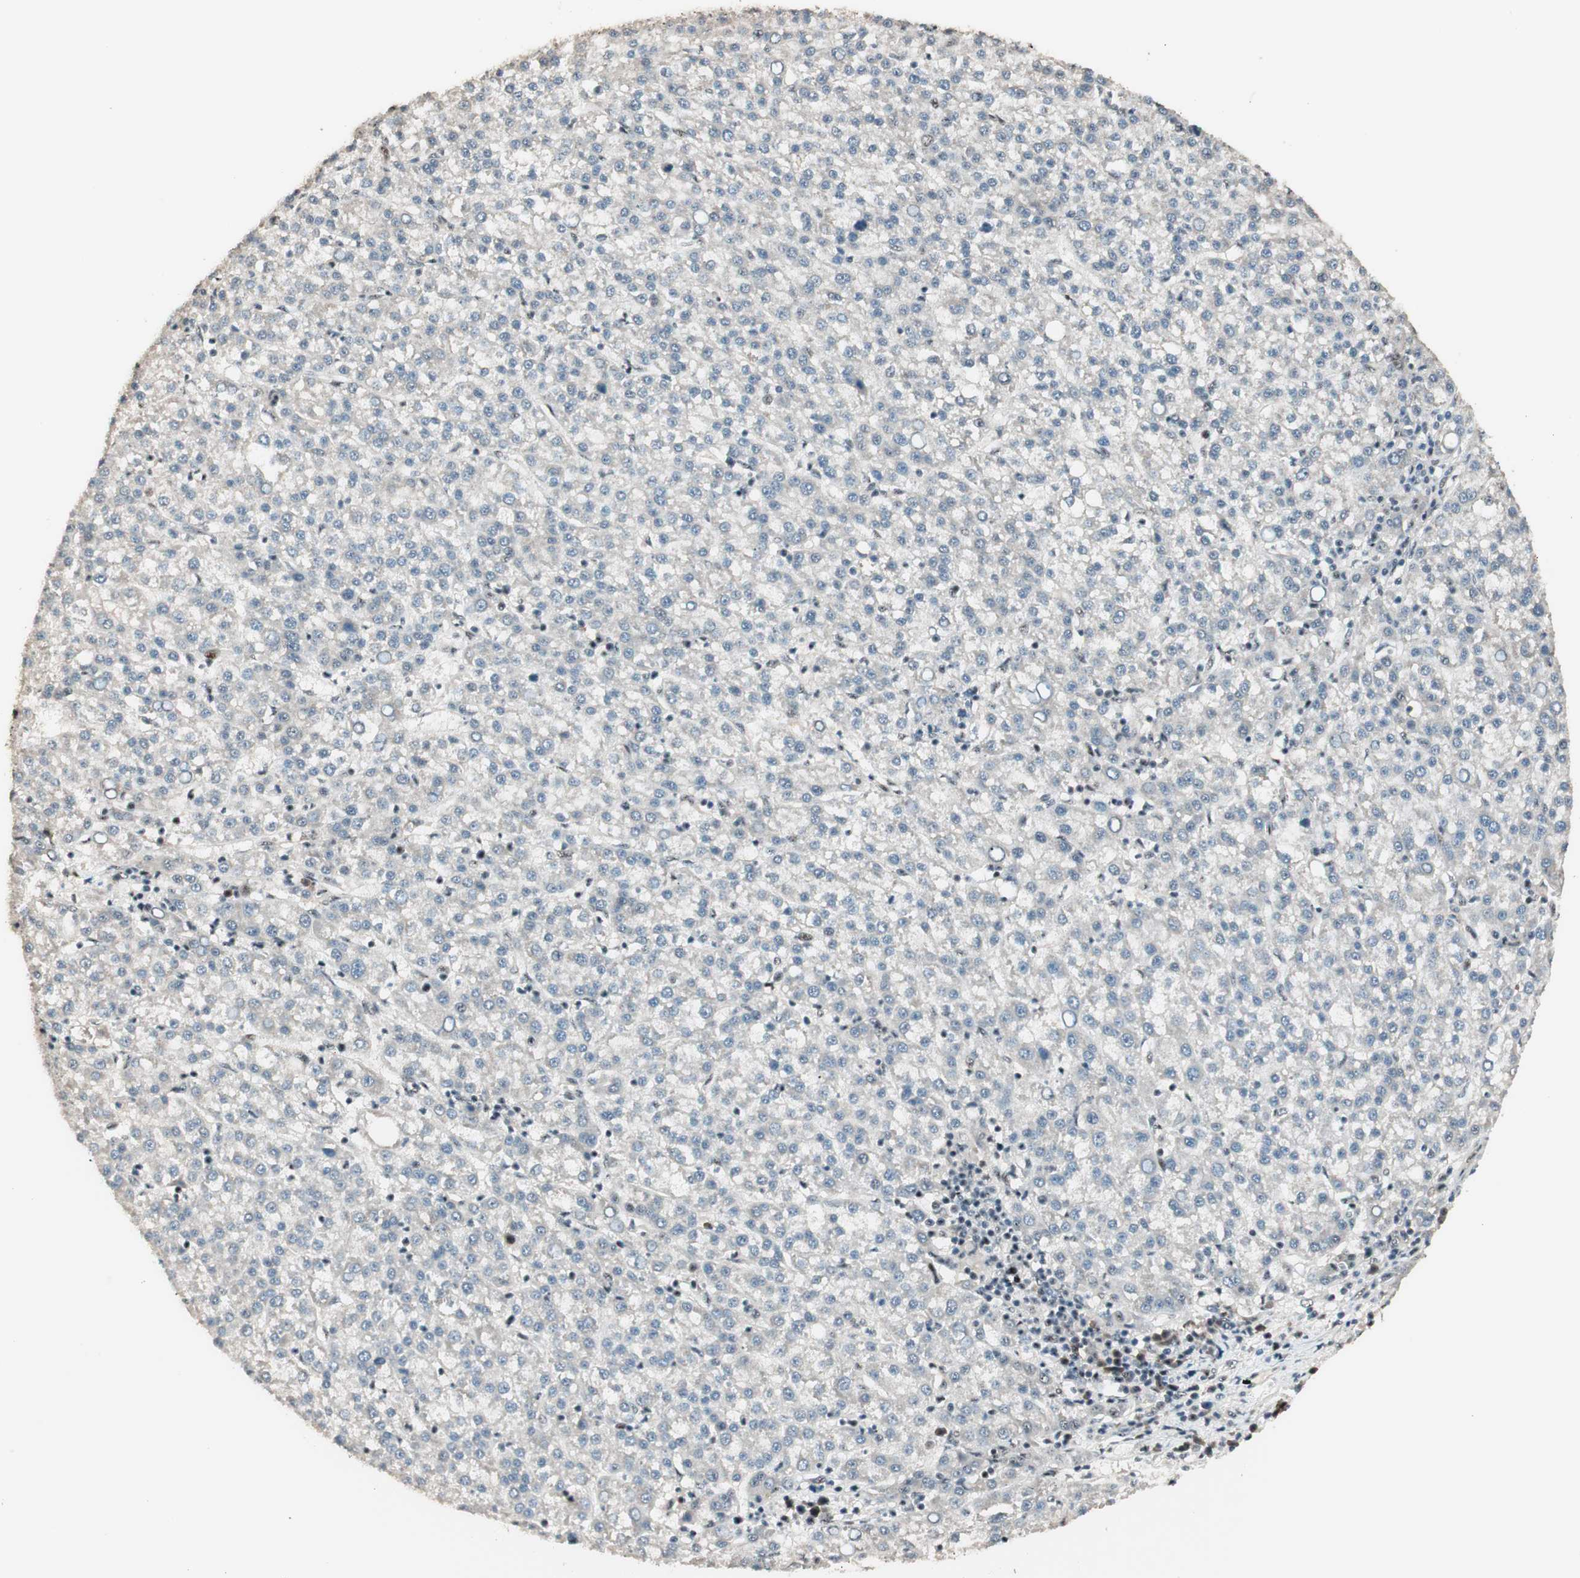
{"staining": {"intensity": "weak", "quantity": "<25%", "location": "nuclear"}, "tissue": "liver cancer", "cell_type": "Tumor cells", "image_type": "cancer", "snomed": [{"axis": "morphology", "description": "Carcinoma, Hepatocellular, NOS"}, {"axis": "topography", "description": "Liver"}], "caption": "This is an immunohistochemistry (IHC) photomicrograph of human liver hepatocellular carcinoma. There is no expression in tumor cells.", "gene": "NR5A2", "patient": {"sex": "female", "age": 58}}